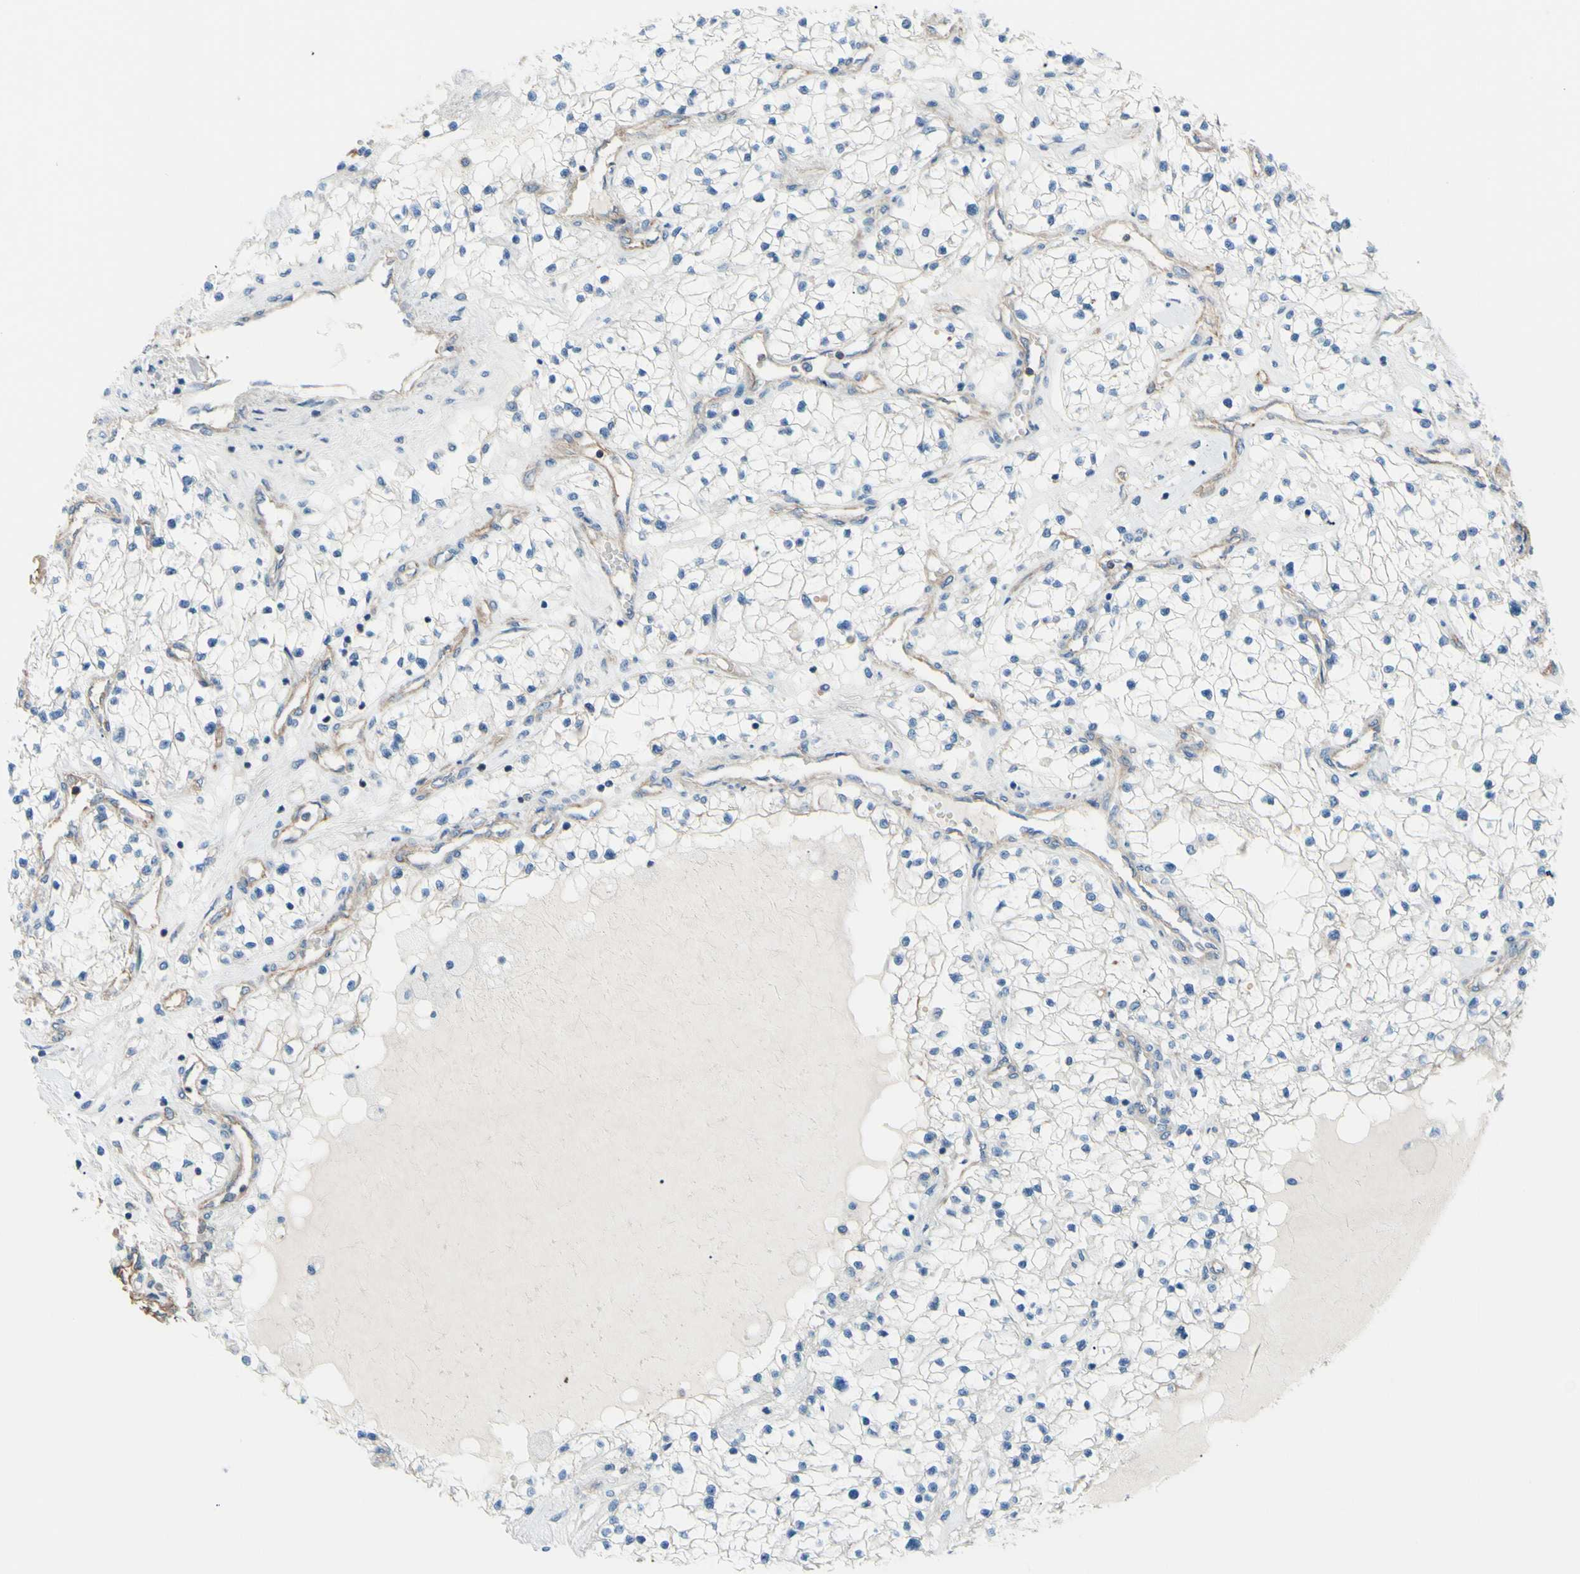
{"staining": {"intensity": "negative", "quantity": "none", "location": "none"}, "tissue": "renal cancer", "cell_type": "Tumor cells", "image_type": "cancer", "snomed": [{"axis": "morphology", "description": "Adenocarcinoma, NOS"}, {"axis": "topography", "description": "Kidney"}], "caption": "Image shows no significant protein expression in tumor cells of adenocarcinoma (renal). Nuclei are stained in blue.", "gene": "ADD1", "patient": {"sex": "male", "age": 68}}